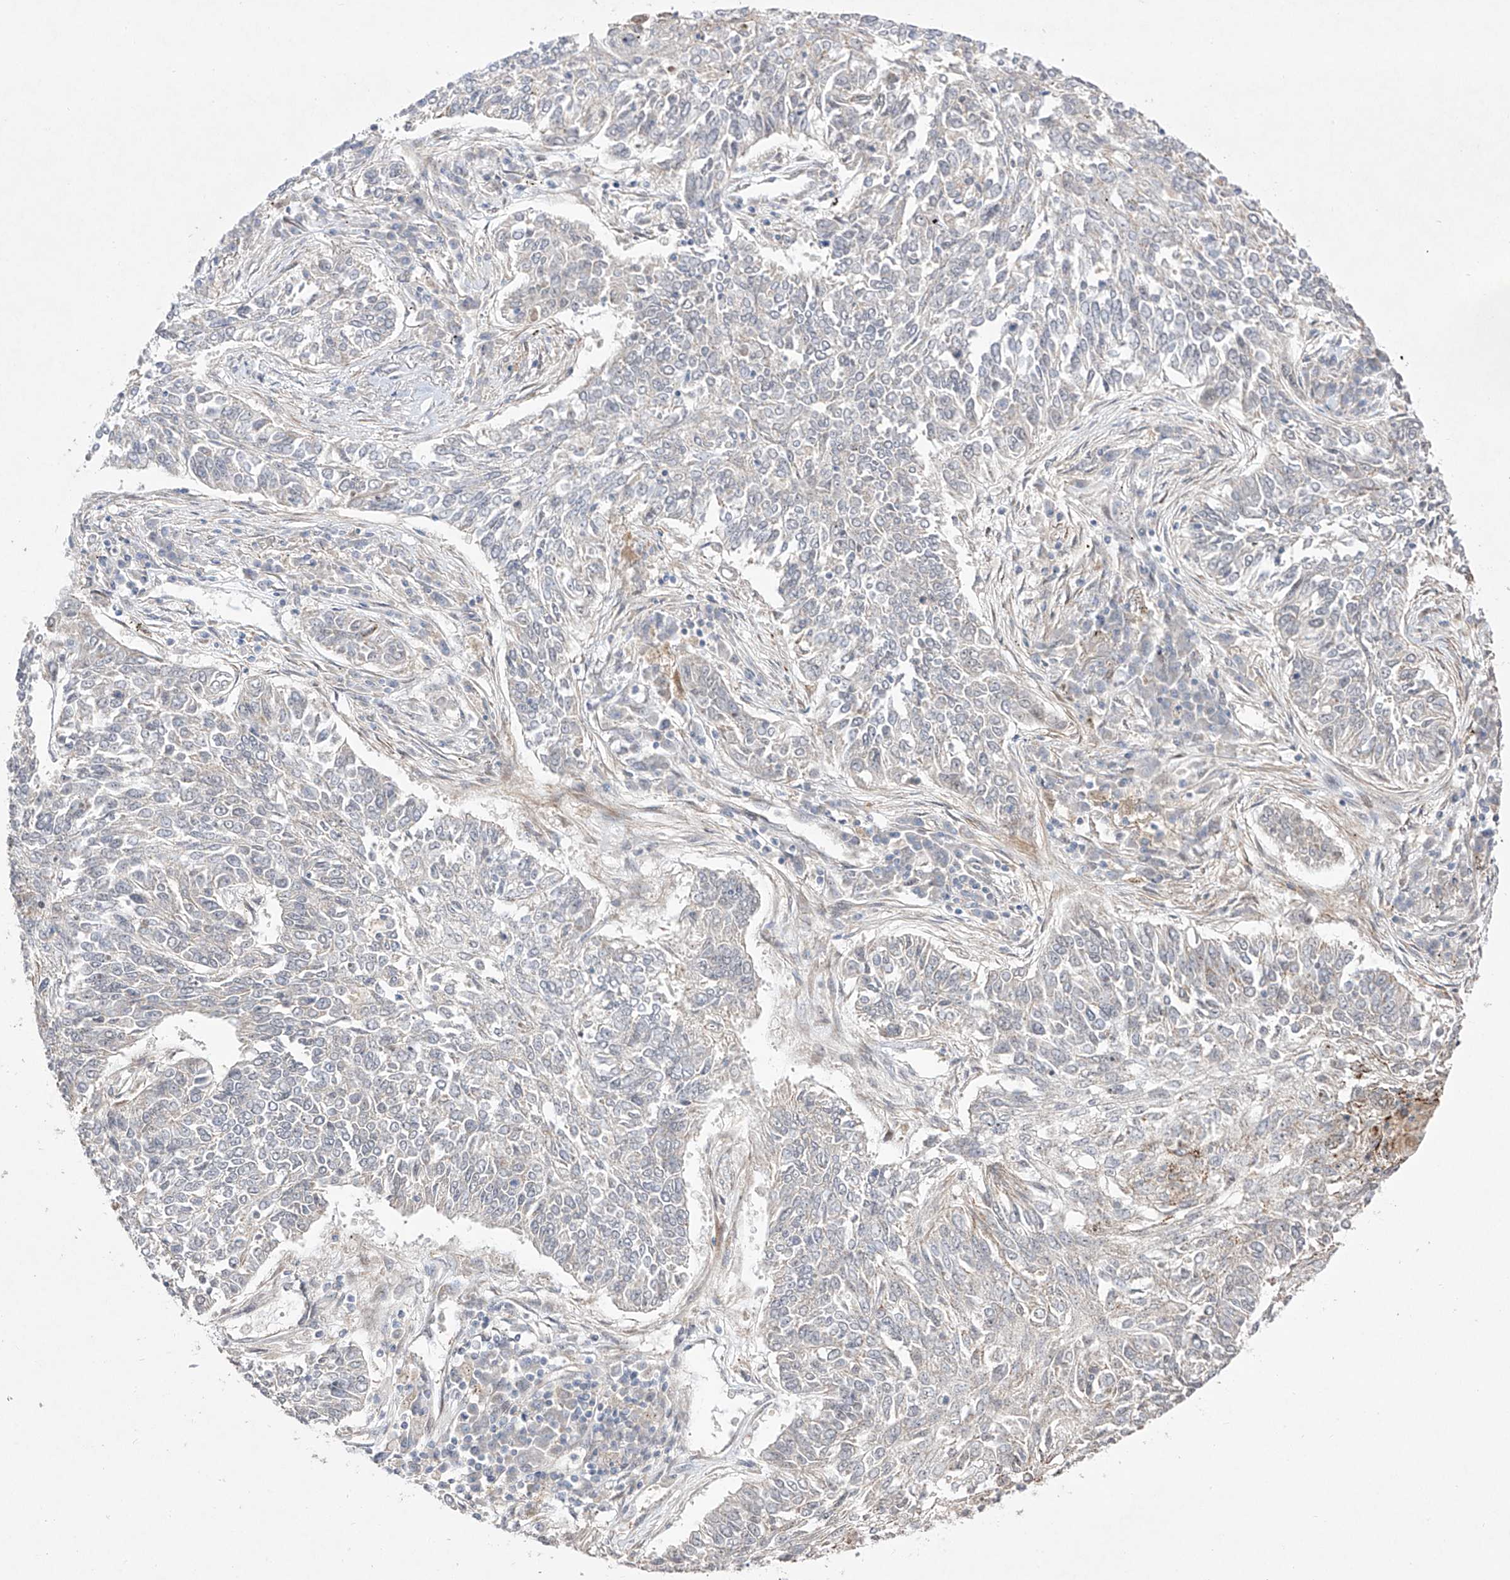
{"staining": {"intensity": "negative", "quantity": "none", "location": "none"}, "tissue": "lung cancer", "cell_type": "Tumor cells", "image_type": "cancer", "snomed": [{"axis": "morphology", "description": "Normal tissue, NOS"}, {"axis": "morphology", "description": "Squamous cell carcinoma, NOS"}, {"axis": "topography", "description": "Cartilage tissue"}, {"axis": "topography", "description": "Bronchus"}, {"axis": "topography", "description": "Lung"}], "caption": "Lung cancer (squamous cell carcinoma) was stained to show a protein in brown. There is no significant positivity in tumor cells.", "gene": "KDM1B", "patient": {"sex": "female", "age": 49}}